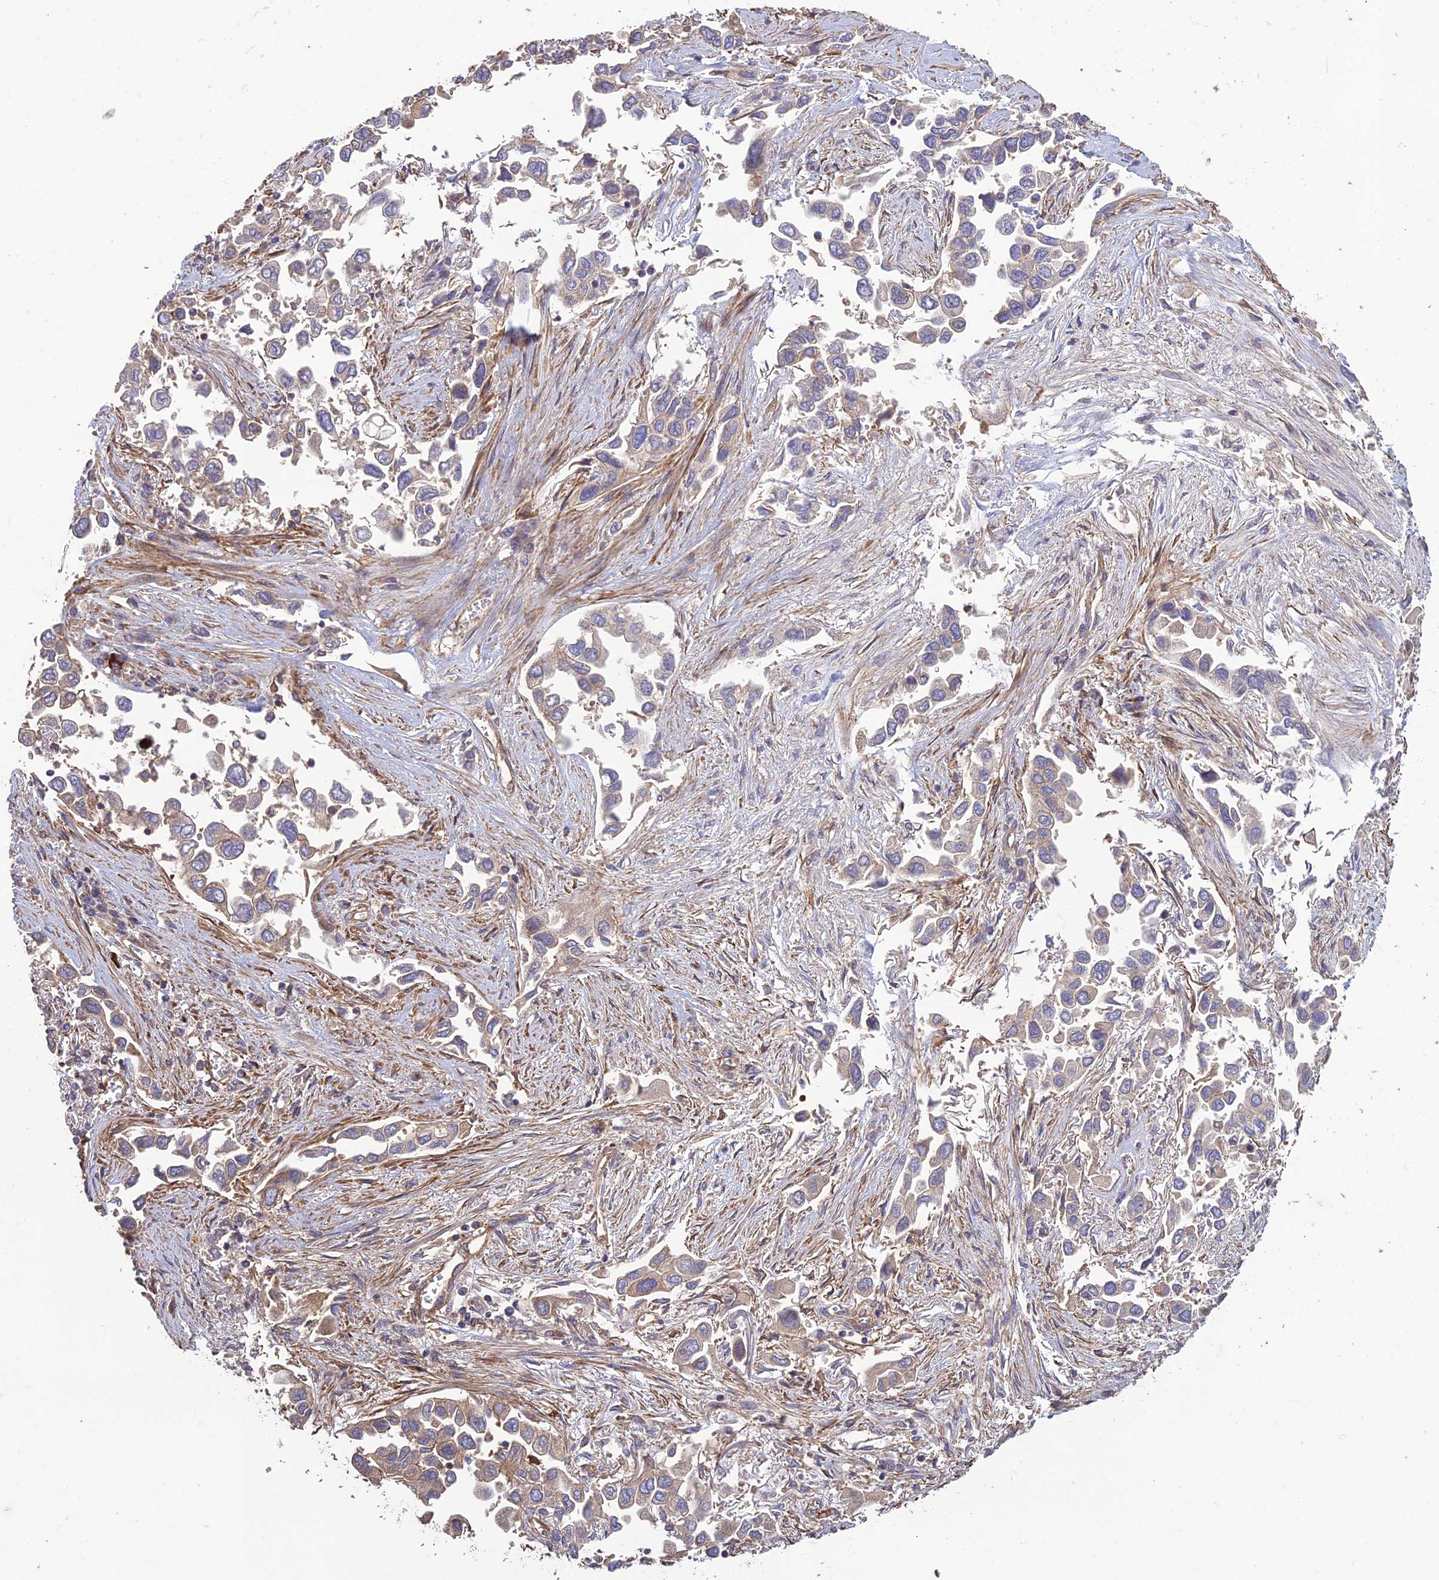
{"staining": {"intensity": "weak", "quantity": "<25%", "location": "cytoplasmic/membranous"}, "tissue": "lung cancer", "cell_type": "Tumor cells", "image_type": "cancer", "snomed": [{"axis": "morphology", "description": "Adenocarcinoma, NOS"}, {"axis": "topography", "description": "Lung"}], "caption": "The image demonstrates no significant expression in tumor cells of lung adenocarcinoma.", "gene": "TMEM131L", "patient": {"sex": "female", "age": 76}}